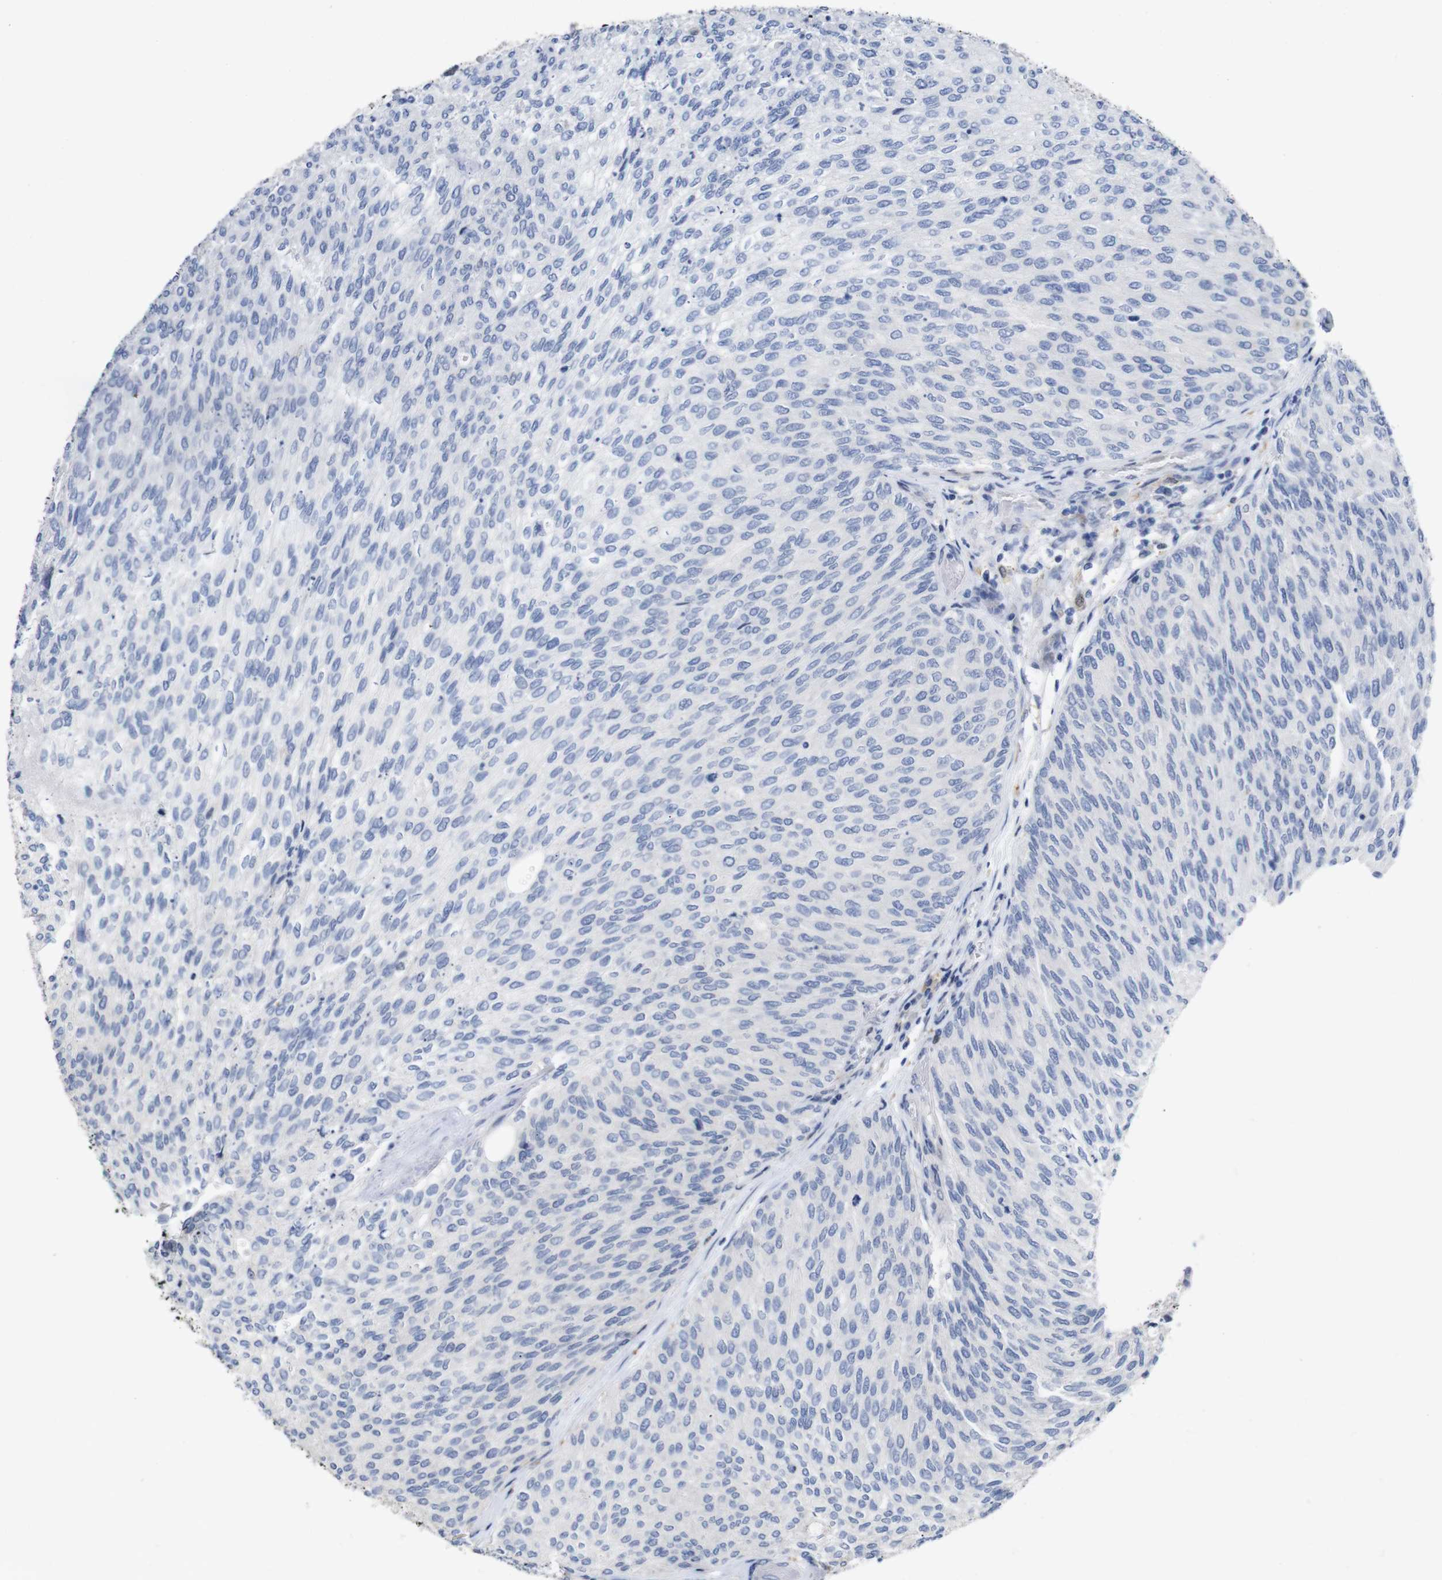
{"staining": {"intensity": "negative", "quantity": "none", "location": "none"}, "tissue": "urothelial cancer", "cell_type": "Tumor cells", "image_type": "cancer", "snomed": [{"axis": "morphology", "description": "Urothelial carcinoma, Low grade"}, {"axis": "topography", "description": "Urinary bladder"}], "caption": "High power microscopy photomicrograph of an immunohistochemistry (IHC) micrograph of urothelial cancer, revealing no significant staining in tumor cells.", "gene": "TCEAL9", "patient": {"sex": "female", "age": 79}}